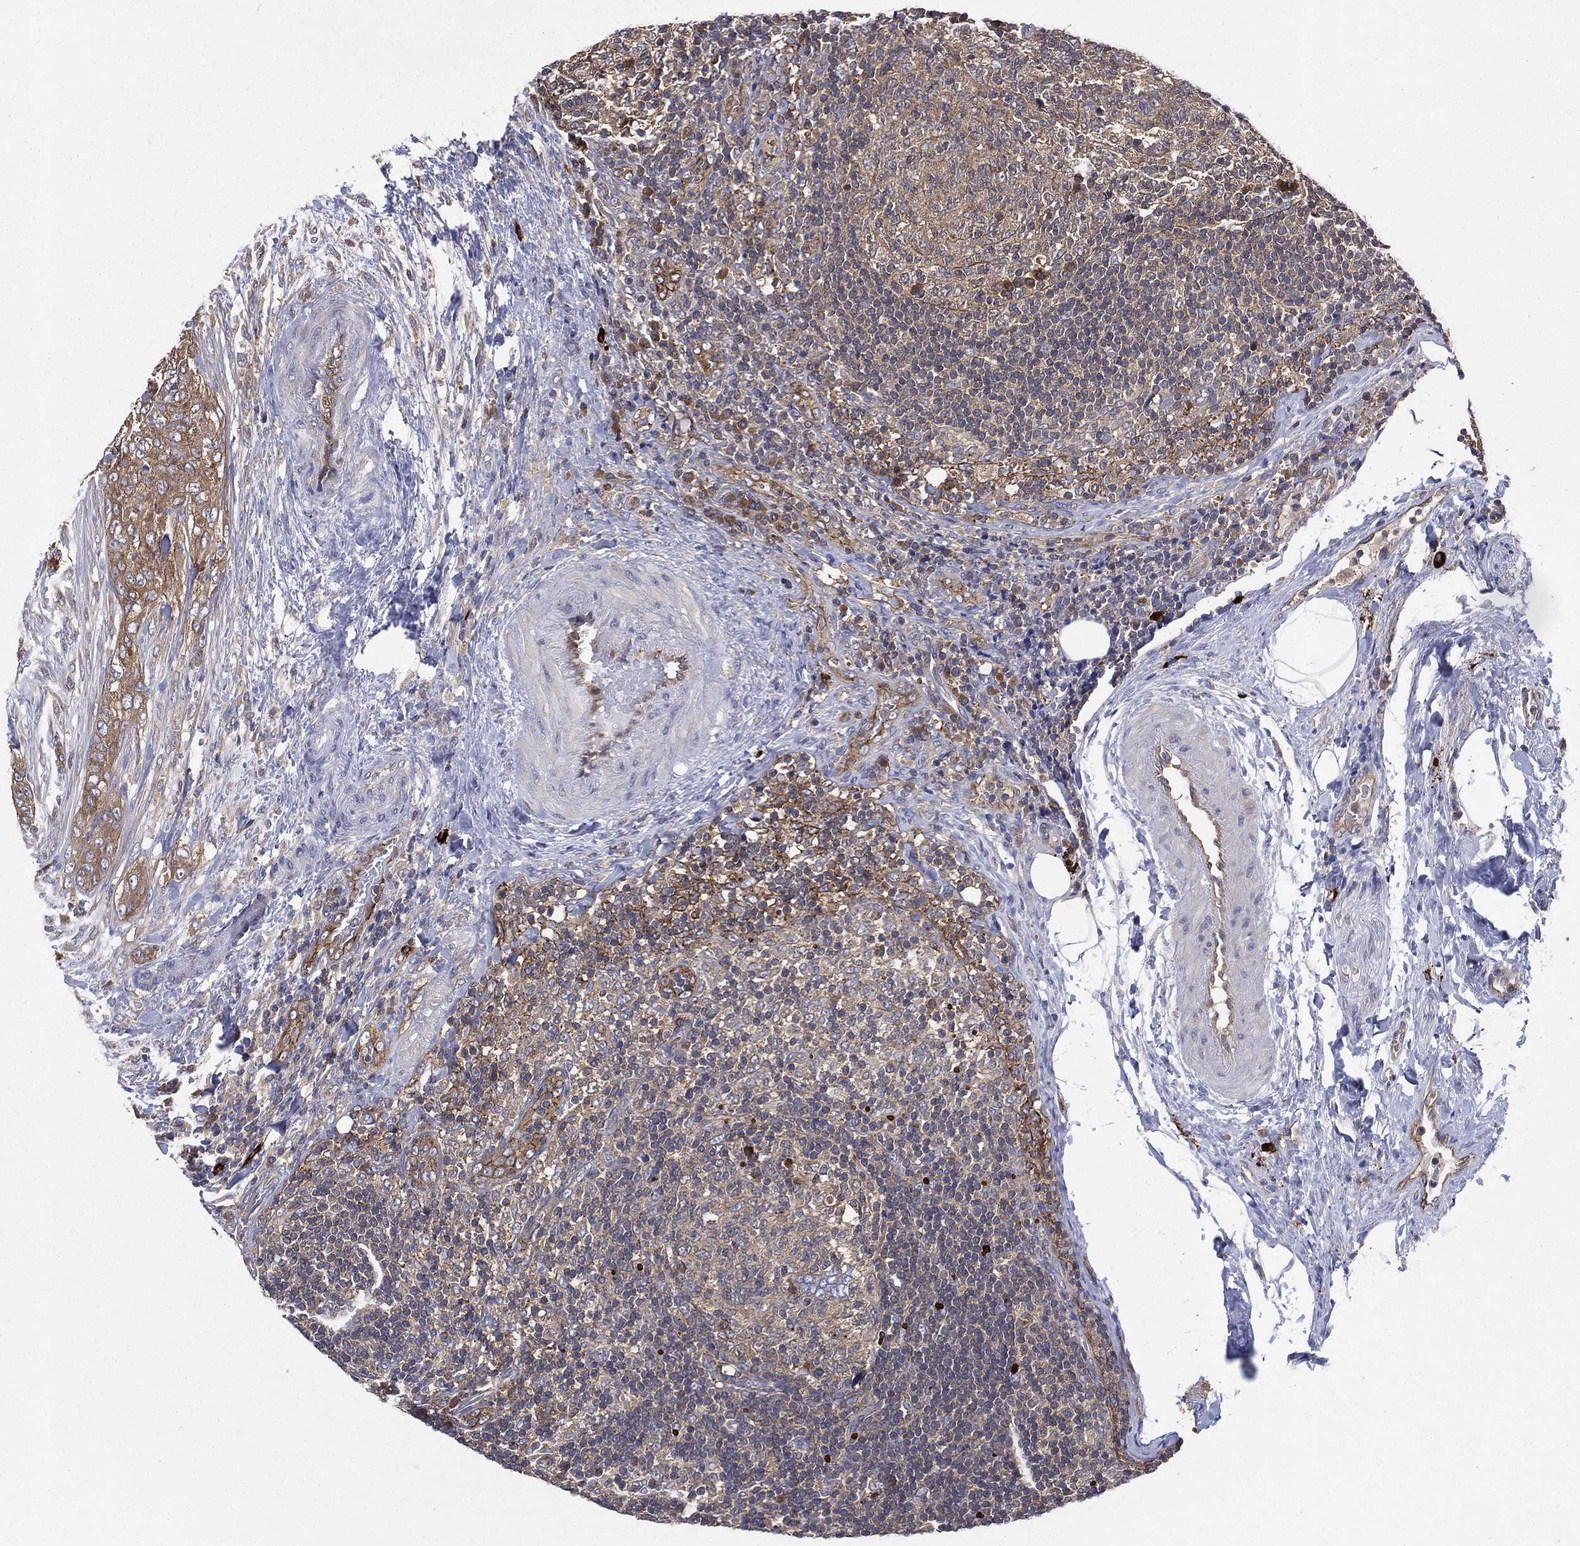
{"staining": {"intensity": "strong", "quantity": "25%-75%", "location": "cytoplasmic/membranous"}, "tissue": "thyroid cancer", "cell_type": "Tumor cells", "image_type": "cancer", "snomed": [{"axis": "morphology", "description": "Papillary adenocarcinoma, NOS"}, {"axis": "topography", "description": "Thyroid gland"}], "caption": "Thyroid papillary adenocarcinoma stained with a protein marker displays strong staining in tumor cells.", "gene": "SMPD3", "patient": {"sex": "male", "age": 61}}